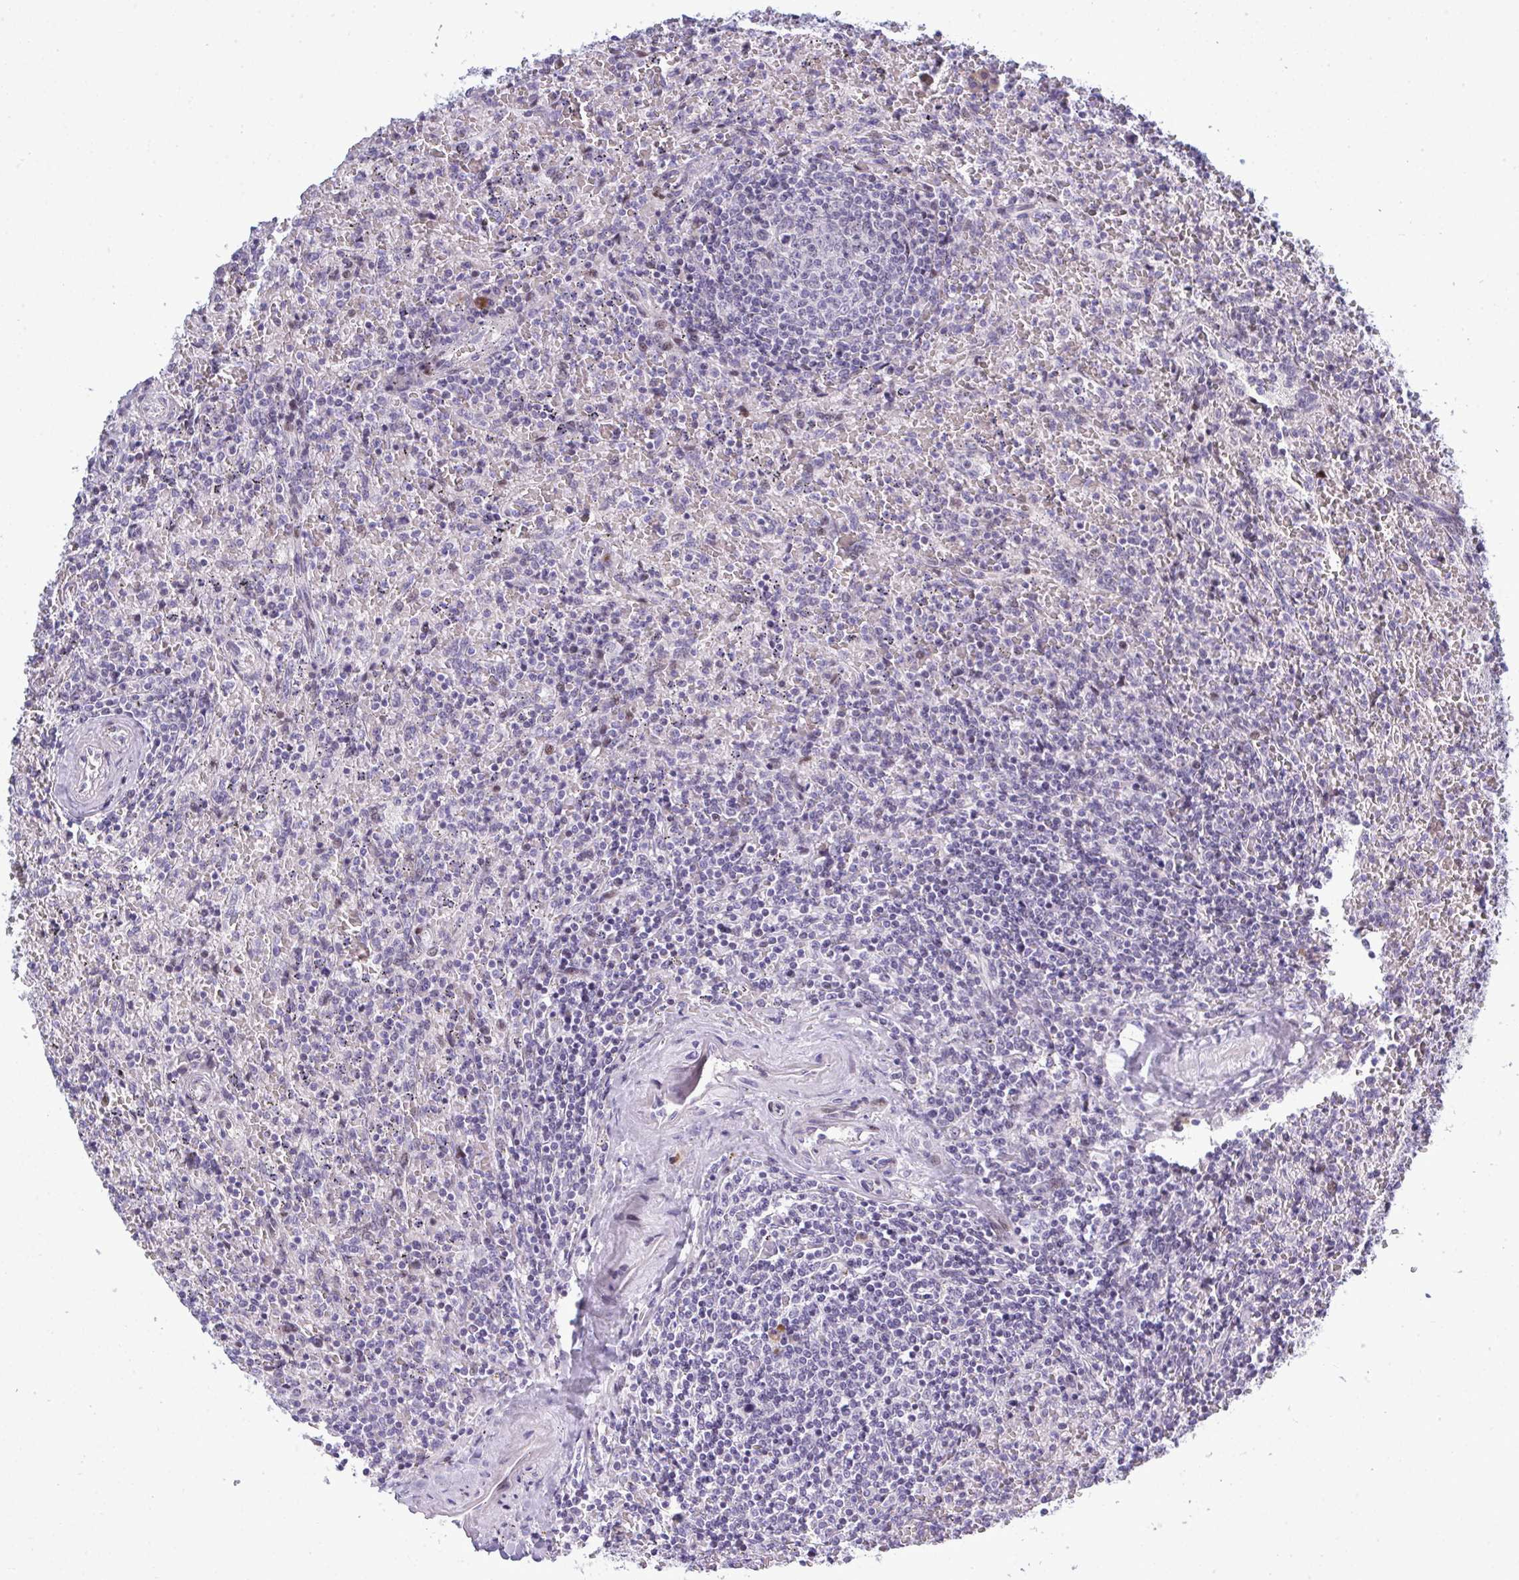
{"staining": {"intensity": "negative", "quantity": "none", "location": "none"}, "tissue": "lymphoma", "cell_type": "Tumor cells", "image_type": "cancer", "snomed": [{"axis": "morphology", "description": "Malignant lymphoma, non-Hodgkin's type, Low grade"}, {"axis": "topography", "description": "Spleen"}], "caption": "Tumor cells show no significant expression in malignant lymphoma, non-Hodgkin's type (low-grade).", "gene": "TAB1", "patient": {"sex": "female", "age": 64}}